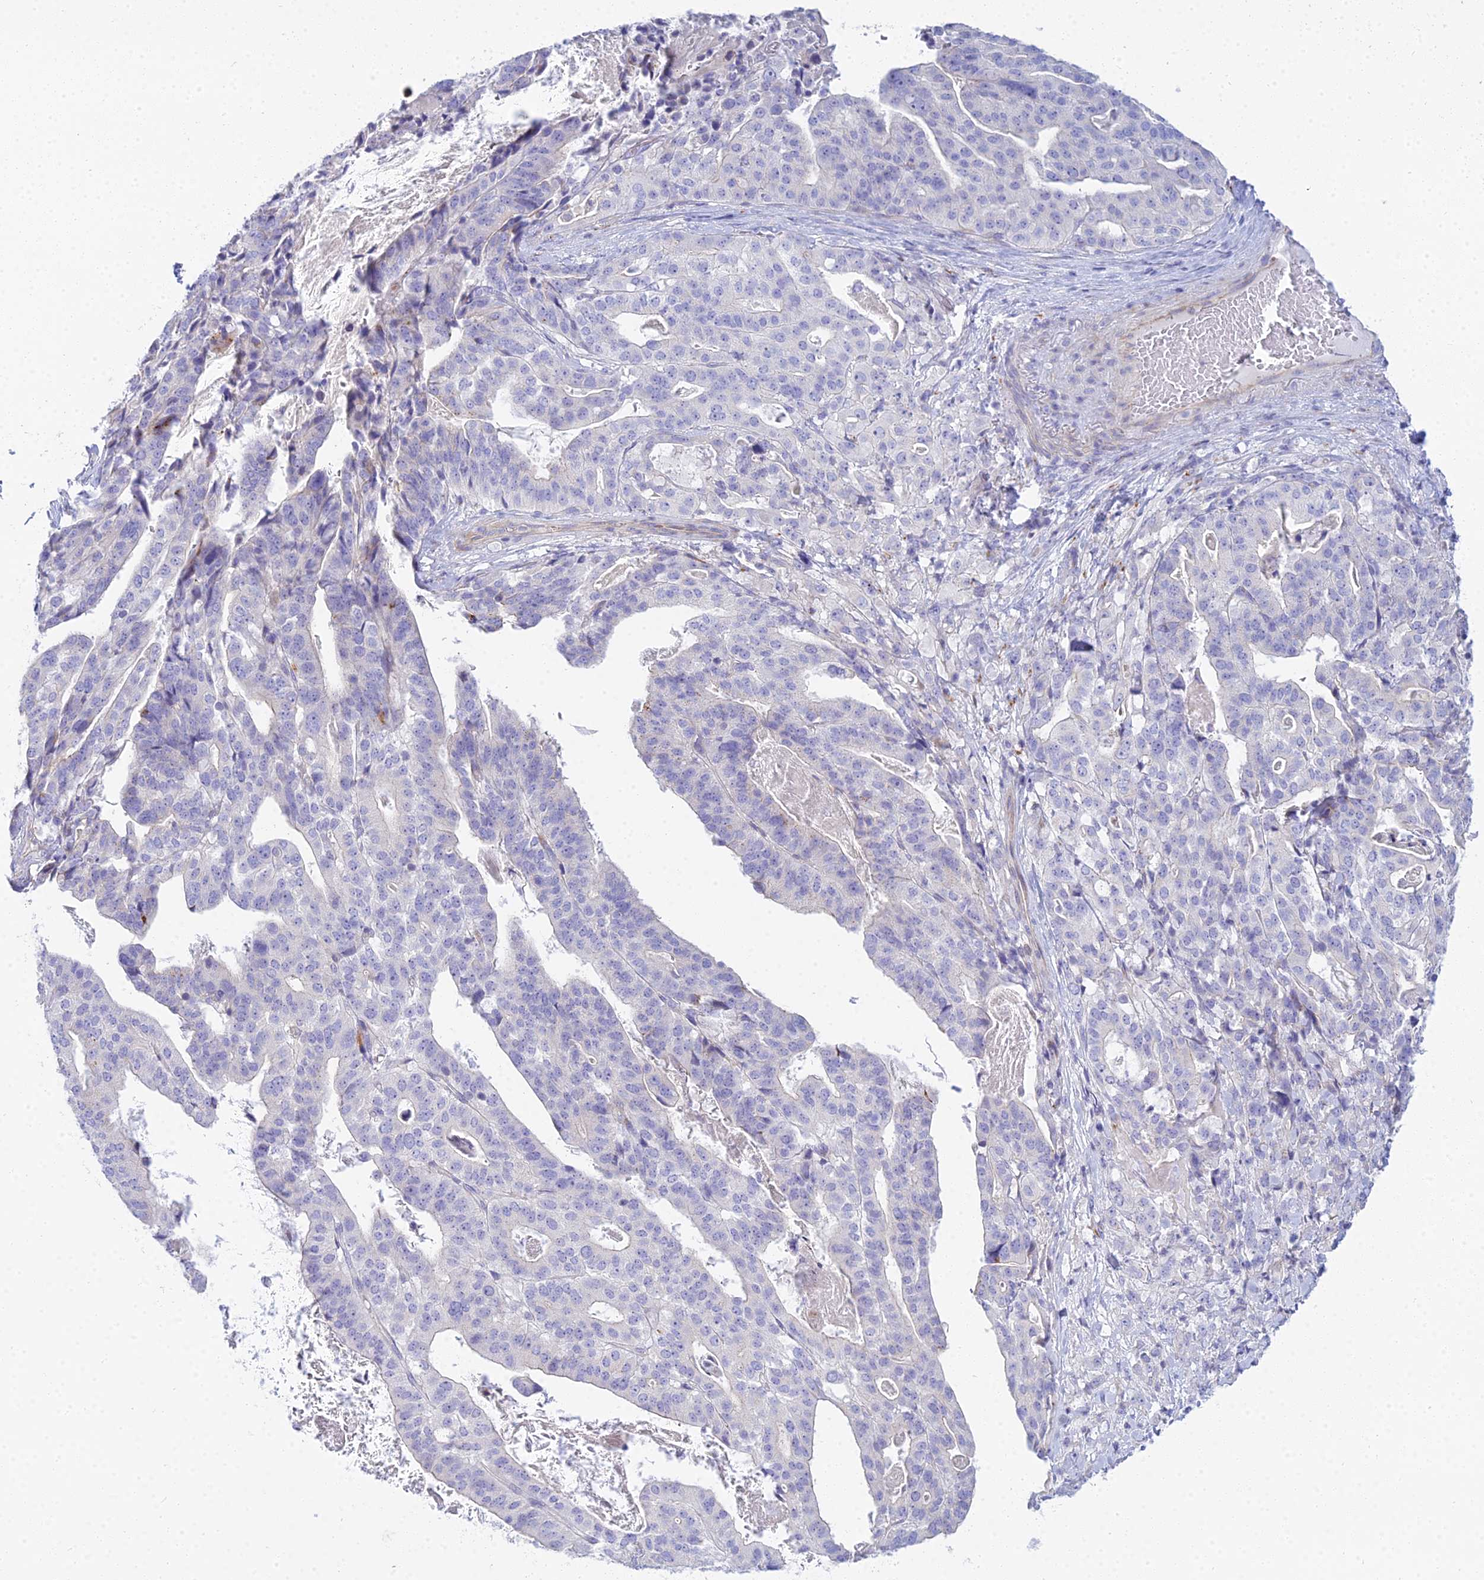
{"staining": {"intensity": "negative", "quantity": "none", "location": "none"}, "tissue": "stomach cancer", "cell_type": "Tumor cells", "image_type": "cancer", "snomed": [{"axis": "morphology", "description": "Adenocarcinoma, NOS"}, {"axis": "topography", "description": "Stomach"}], "caption": "Histopathology image shows no protein positivity in tumor cells of stomach cancer tissue. (DAB immunohistochemistry (IHC) with hematoxylin counter stain).", "gene": "SMIM24", "patient": {"sex": "male", "age": 48}}